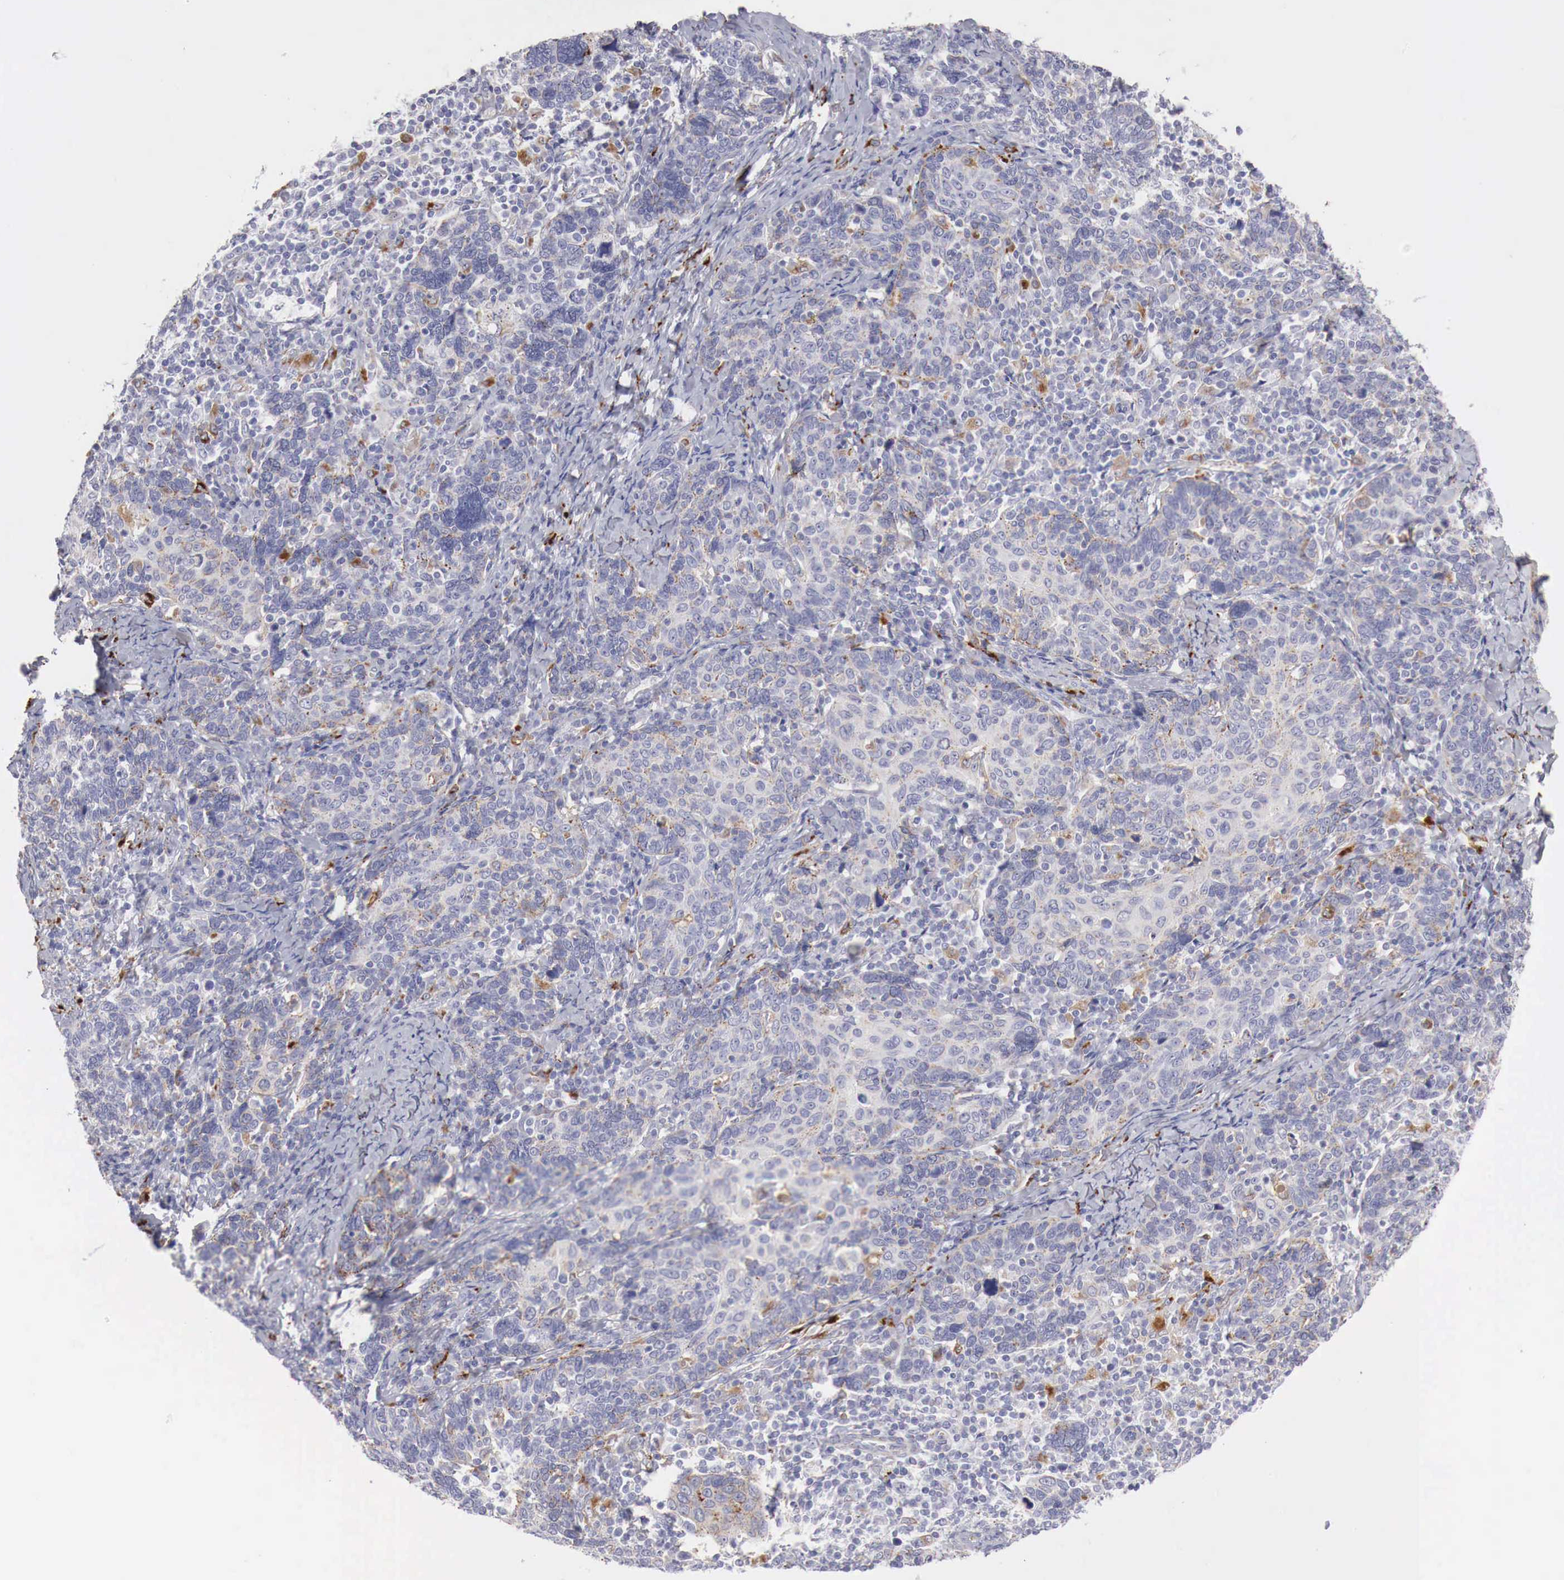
{"staining": {"intensity": "moderate", "quantity": "<25%", "location": "cytoplasmic/membranous"}, "tissue": "cervical cancer", "cell_type": "Tumor cells", "image_type": "cancer", "snomed": [{"axis": "morphology", "description": "Squamous cell carcinoma, NOS"}, {"axis": "topography", "description": "Cervix"}], "caption": "The image shows staining of cervical cancer, revealing moderate cytoplasmic/membranous protein expression (brown color) within tumor cells.", "gene": "GLA", "patient": {"sex": "female", "age": 41}}